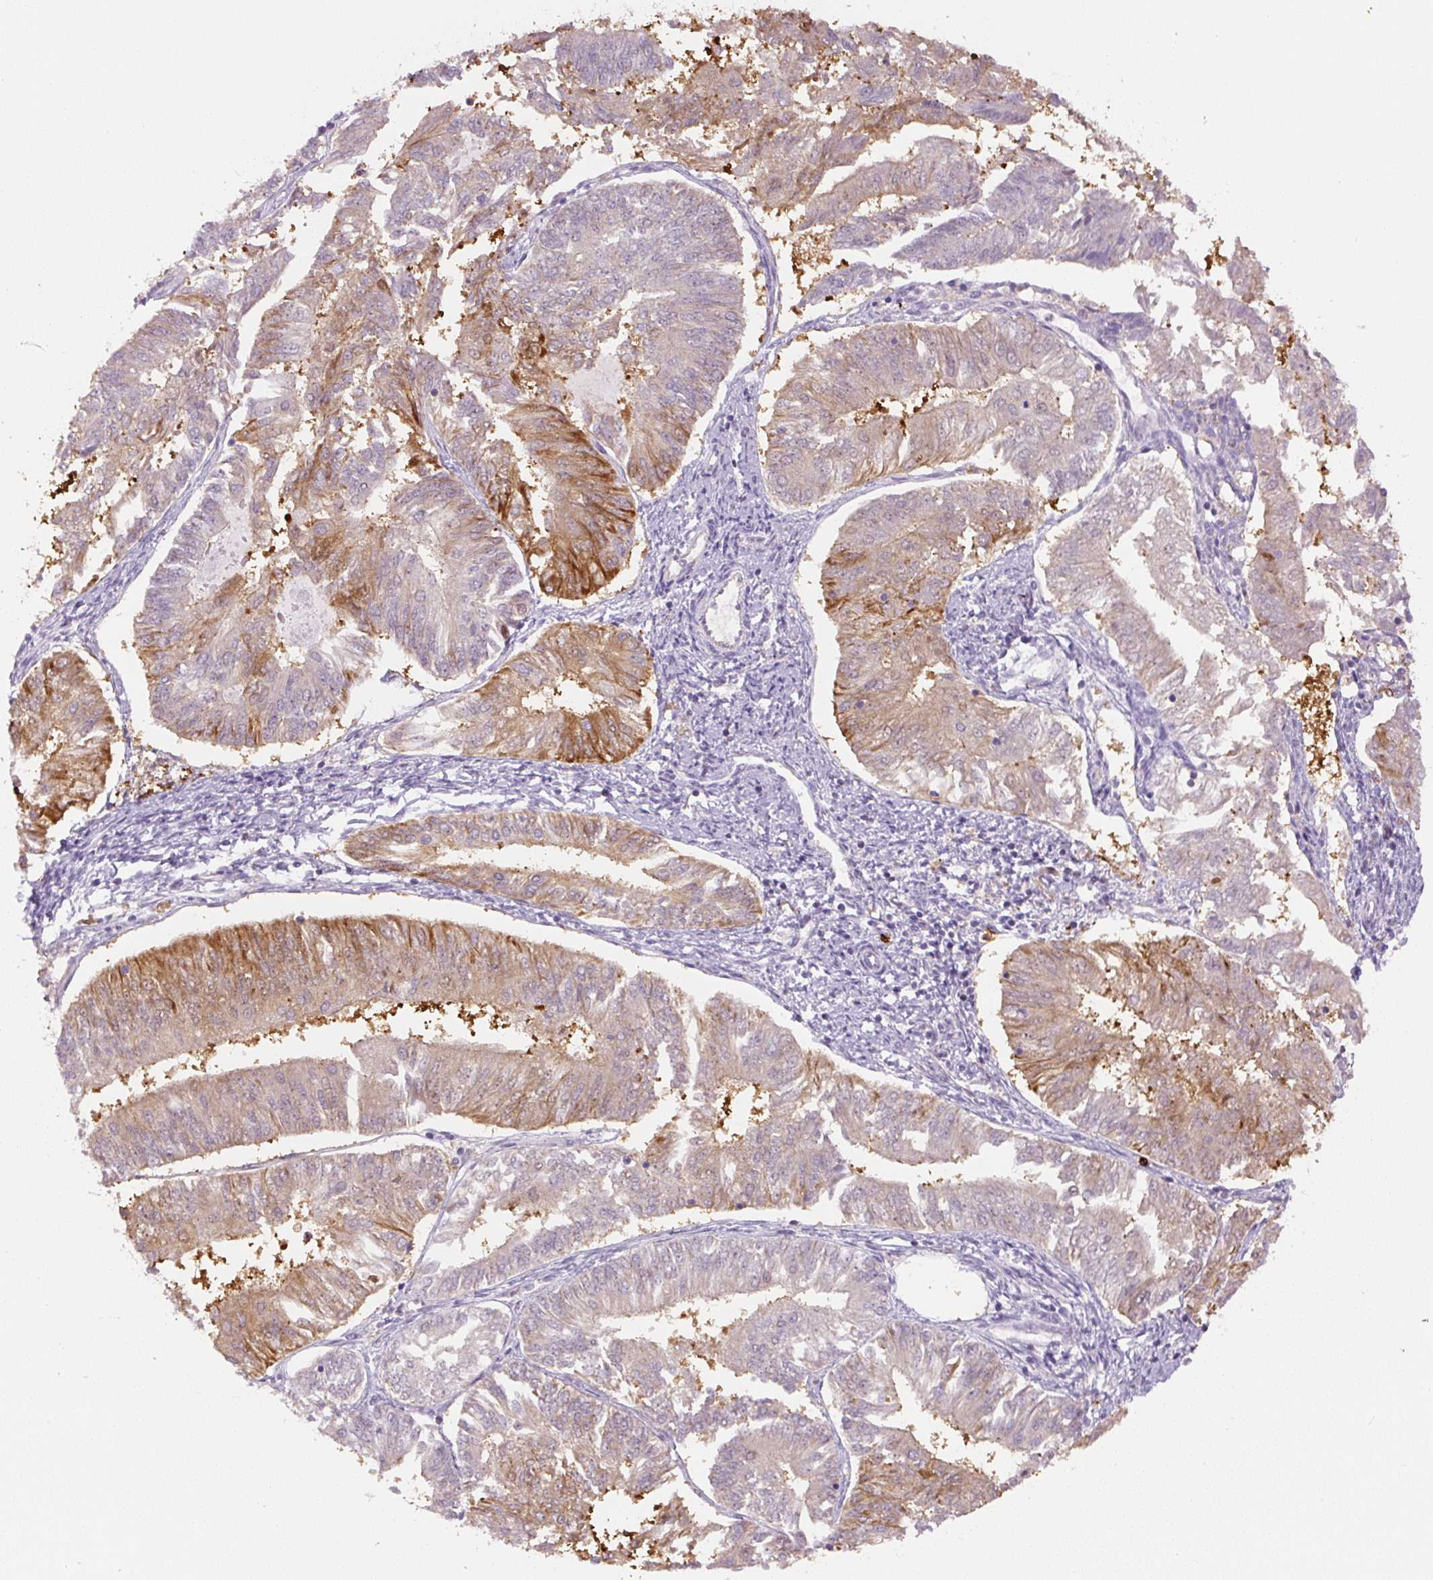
{"staining": {"intensity": "moderate", "quantity": "<25%", "location": "cytoplasmic/membranous"}, "tissue": "endometrial cancer", "cell_type": "Tumor cells", "image_type": "cancer", "snomed": [{"axis": "morphology", "description": "Adenocarcinoma, NOS"}, {"axis": "topography", "description": "Endometrium"}], "caption": "Protein positivity by IHC demonstrates moderate cytoplasmic/membranous staining in about <25% of tumor cells in adenocarcinoma (endometrial). The staining was performed using DAB (3,3'-diaminobenzidine) to visualize the protein expression in brown, while the nuclei were stained in blue with hematoxylin (Magnification: 20x).", "gene": "SPSB2", "patient": {"sex": "female", "age": 58}}